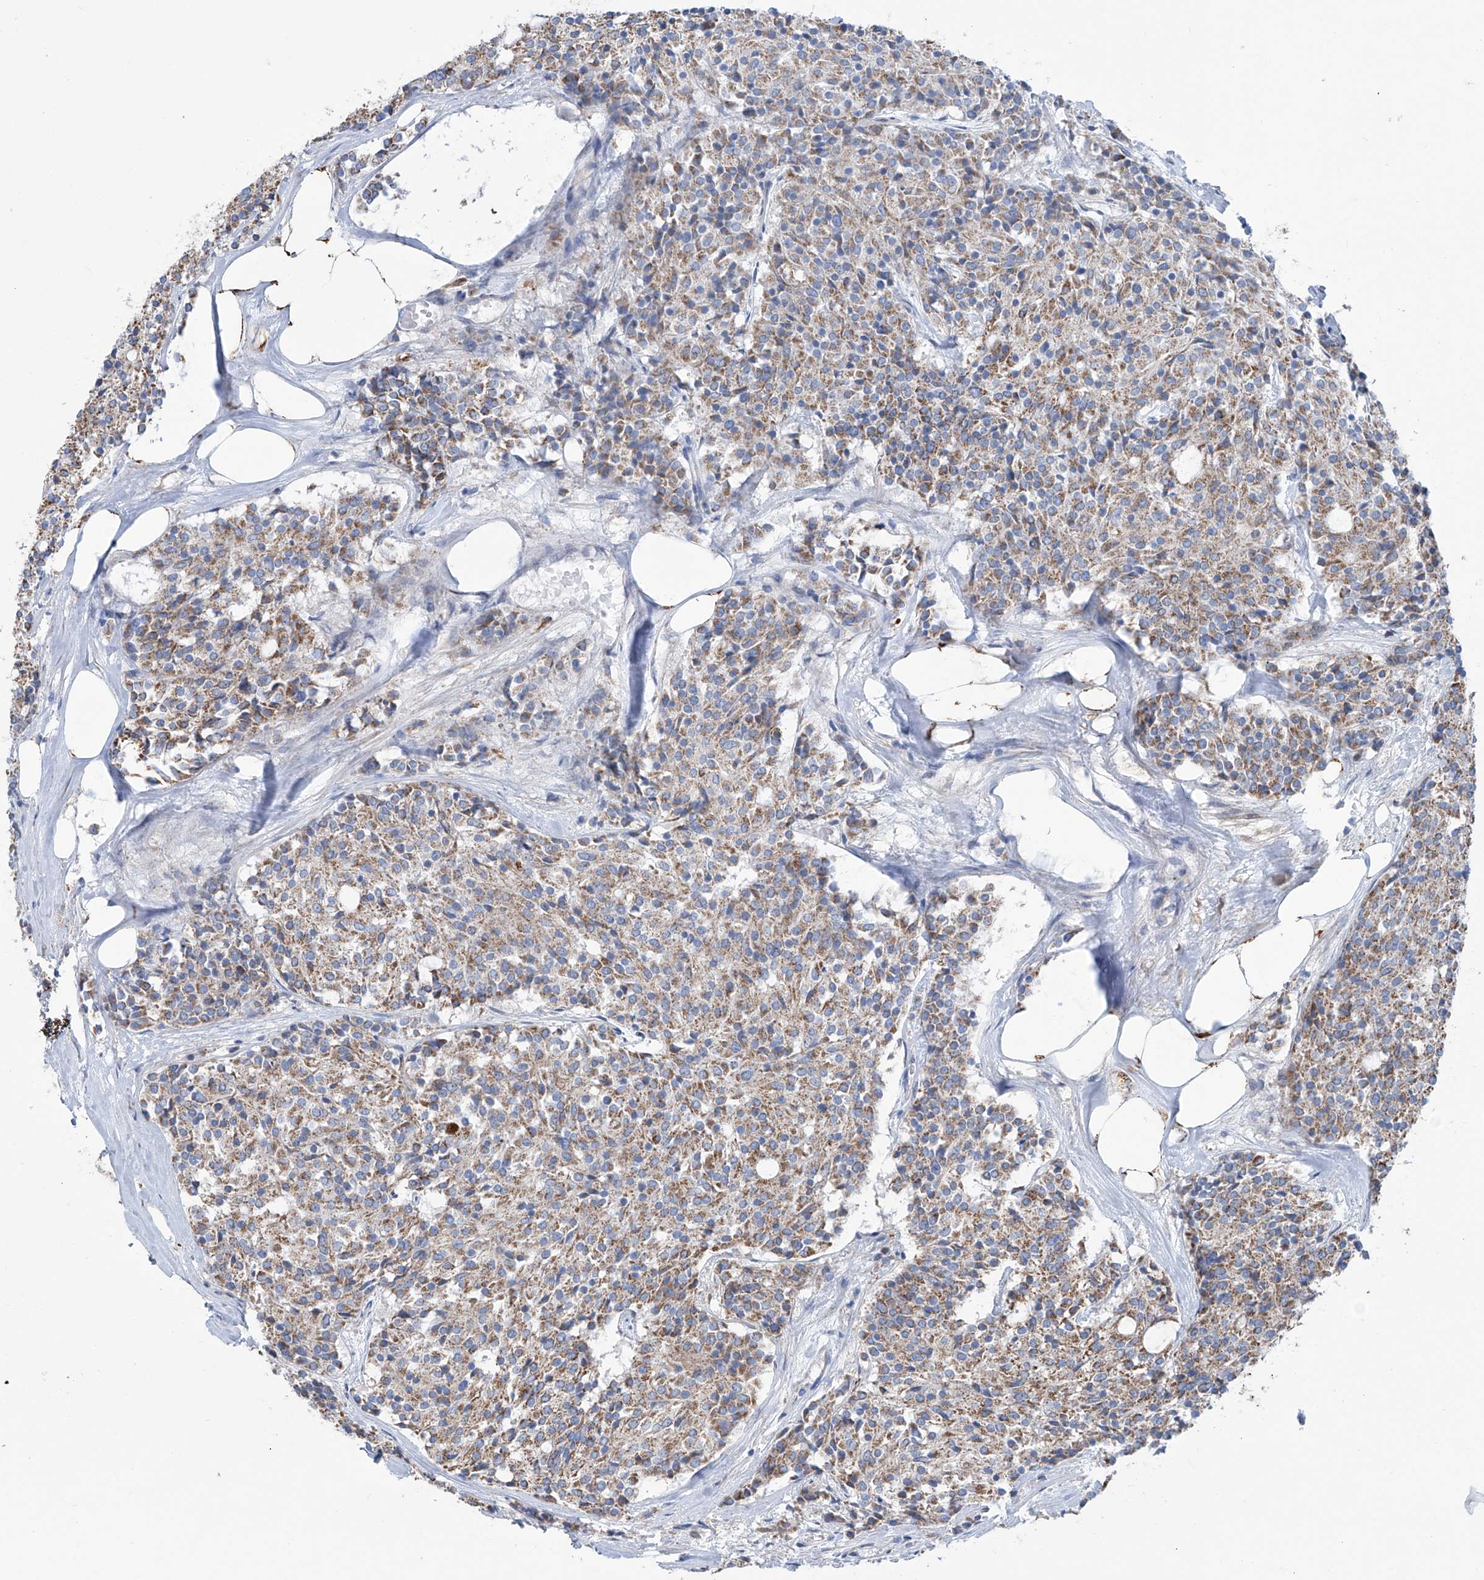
{"staining": {"intensity": "moderate", "quantity": ">75%", "location": "cytoplasmic/membranous"}, "tissue": "carcinoid", "cell_type": "Tumor cells", "image_type": "cancer", "snomed": [{"axis": "morphology", "description": "Carcinoid, malignant, NOS"}, {"axis": "topography", "description": "Pancreas"}], "caption": "A histopathology image of human carcinoid stained for a protein demonstrates moderate cytoplasmic/membranous brown staining in tumor cells. The staining is performed using DAB brown chromogen to label protein expression. The nuclei are counter-stained blue using hematoxylin.", "gene": "ALDH6A1", "patient": {"sex": "female", "age": 54}}